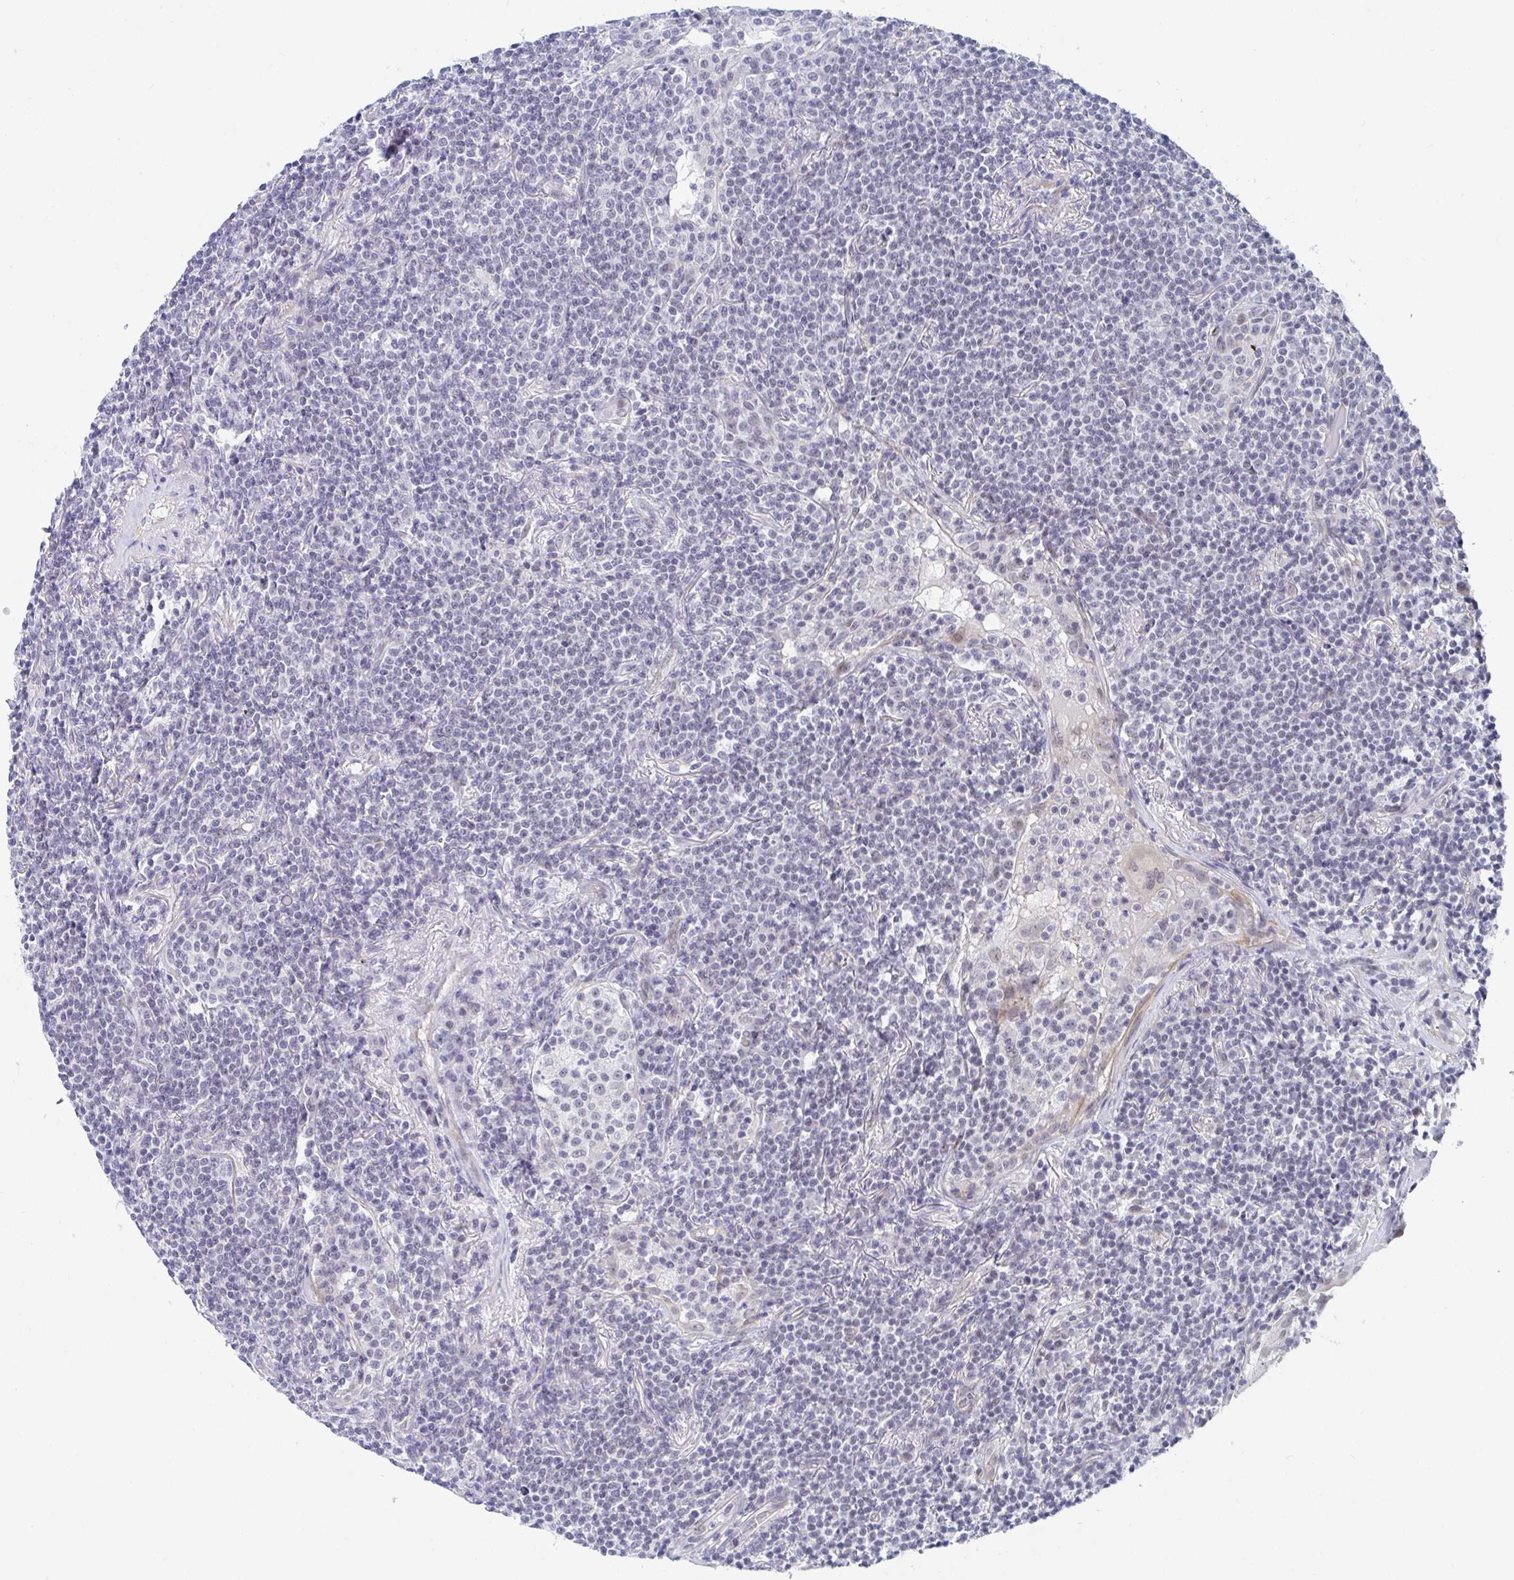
{"staining": {"intensity": "negative", "quantity": "none", "location": "none"}, "tissue": "lymphoma", "cell_type": "Tumor cells", "image_type": "cancer", "snomed": [{"axis": "morphology", "description": "Malignant lymphoma, non-Hodgkin's type, Low grade"}, {"axis": "topography", "description": "Lung"}], "caption": "This is an immunohistochemistry (IHC) histopathology image of lymphoma. There is no positivity in tumor cells.", "gene": "DAOA", "patient": {"sex": "female", "age": 71}}